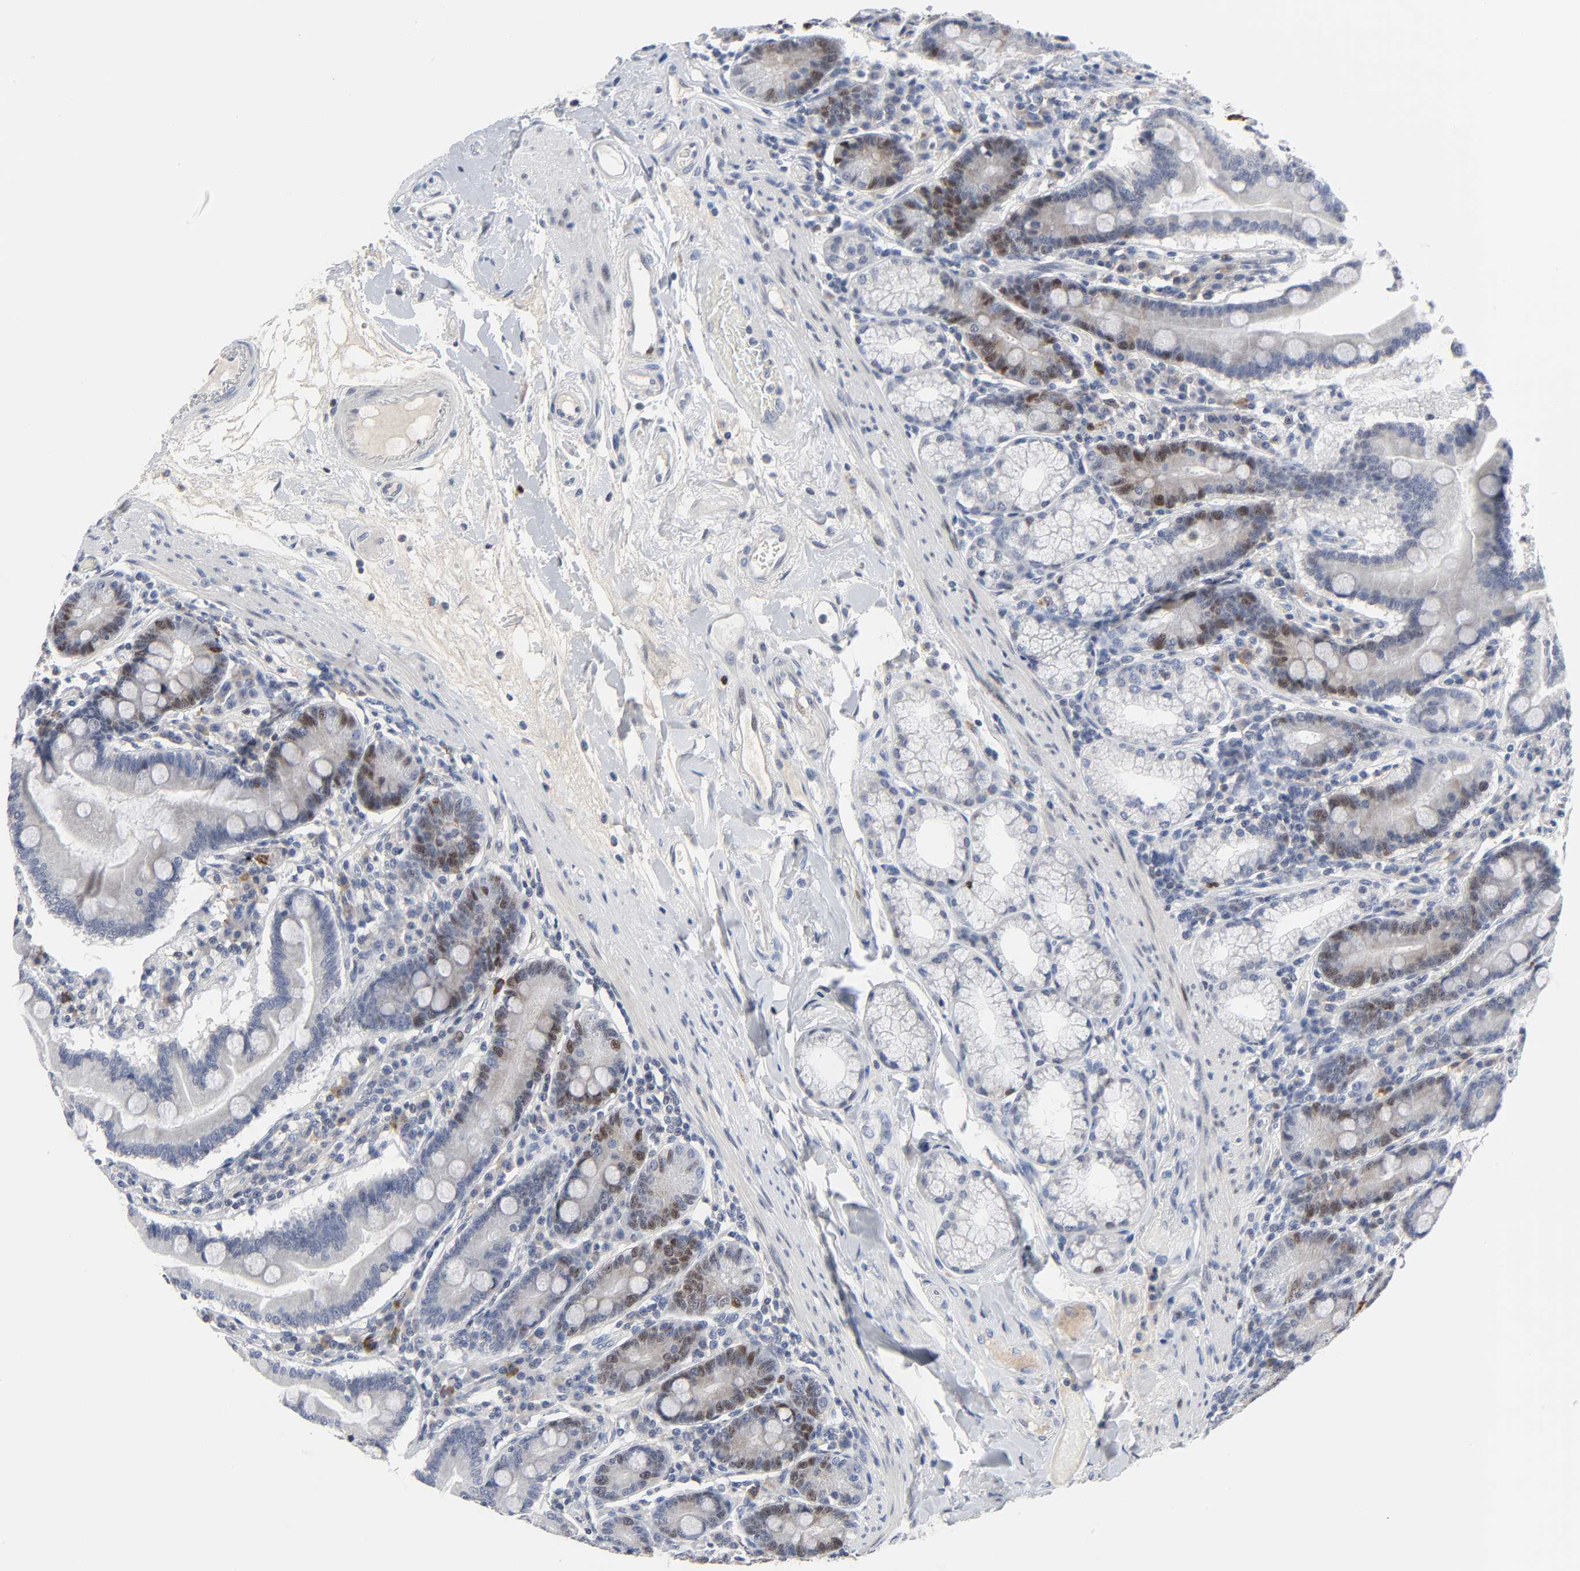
{"staining": {"intensity": "moderate", "quantity": "<25%", "location": "cytoplasmic/membranous,nuclear"}, "tissue": "duodenum", "cell_type": "Glandular cells", "image_type": "normal", "snomed": [{"axis": "morphology", "description": "Normal tissue, NOS"}, {"axis": "topography", "description": "Duodenum"}], "caption": "High-power microscopy captured an IHC micrograph of normal duodenum, revealing moderate cytoplasmic/membranous,nuclear staining in about <25% of glandular cells. Using DAB (3,3'-diaminobenzidine) (brown) and hematoxylin (blue) stains, captured at high magnification using brightfield microscopy.", "gene": "WEE1", "patient": {"sex": "female", "age": 64}}